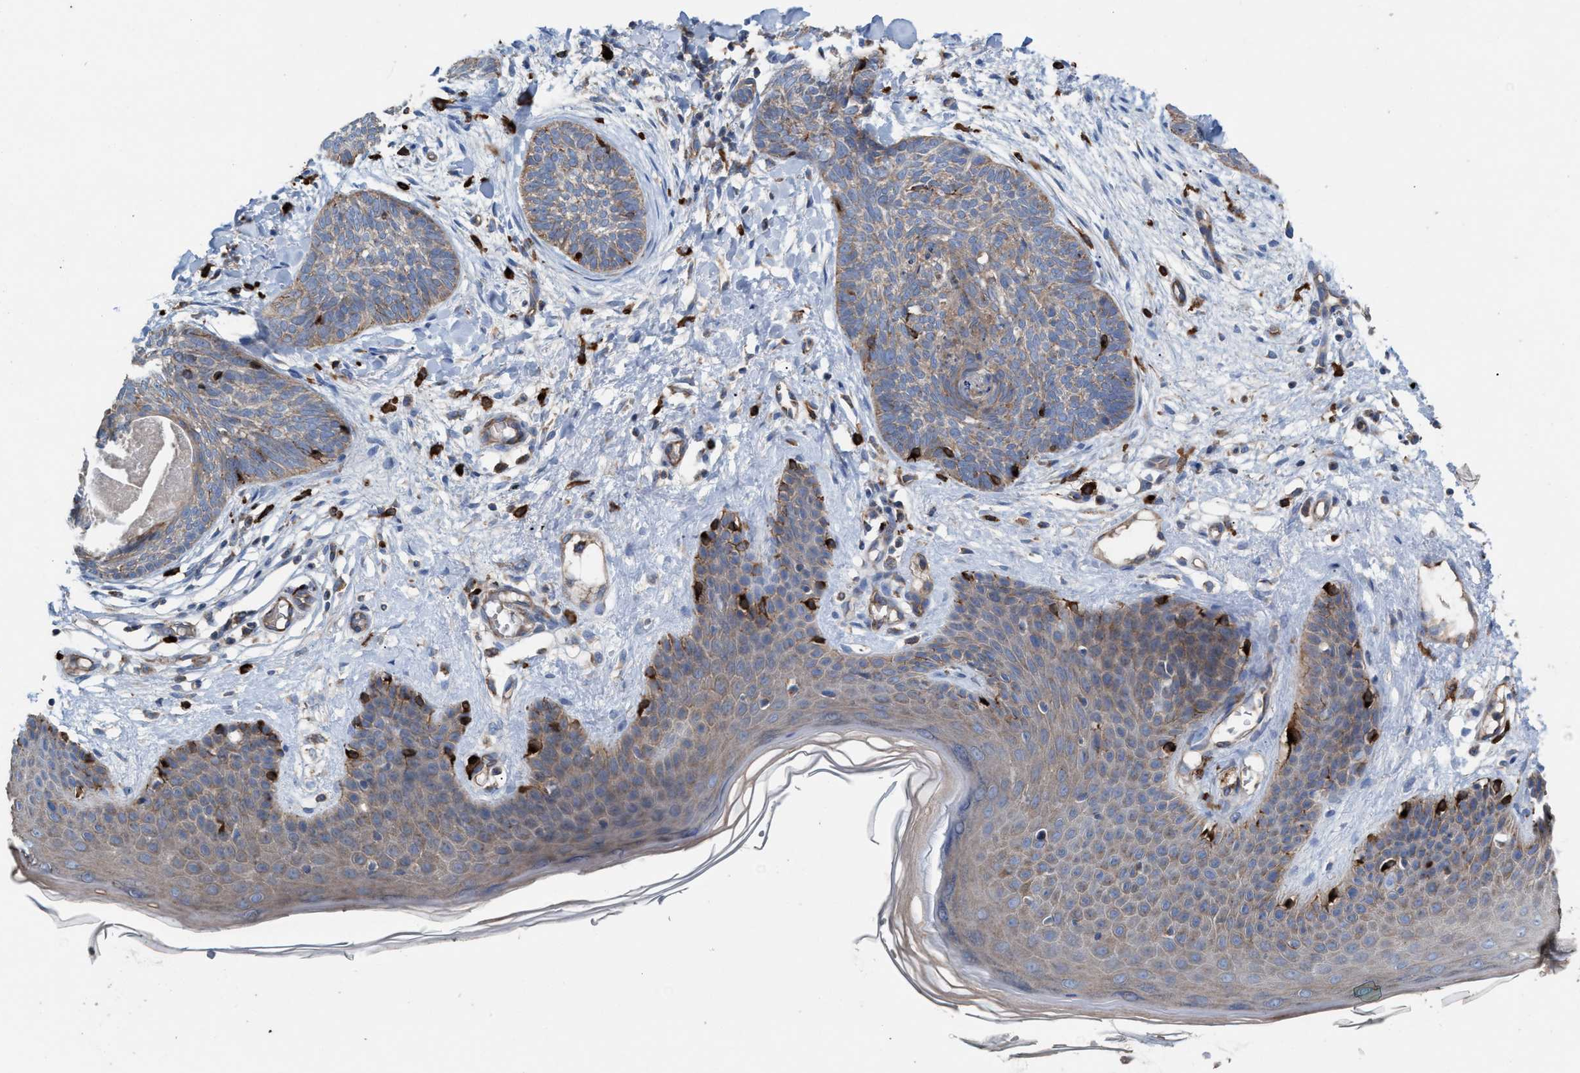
{"staining": {"intensity": "weak", "quantity": ">75%", "location": "cytoplasmic/membranous"}, "tissue": "skin cancer", "cell_type": "Tumor cells", "image_type": "cancer", "snomed": [{"axis": "morphology", "description": "Basal cell carcinoma"}, {"axis": "topography", "description": "Skin"}], "caption": "Brown immunohistochemical staining in human basal cell carcinoma (skin) demonstrates weak cytoplasmic/membranous positivity in approximately >75% of tumor cells. Using DAB (3,3'-diaminobenzidine) (brown) and hematoxylin (blue) stains, captured at high magnification using brightfield microscopy.", "gene": "NYAP1", "patient": {"sex": "female", "age": 59}}